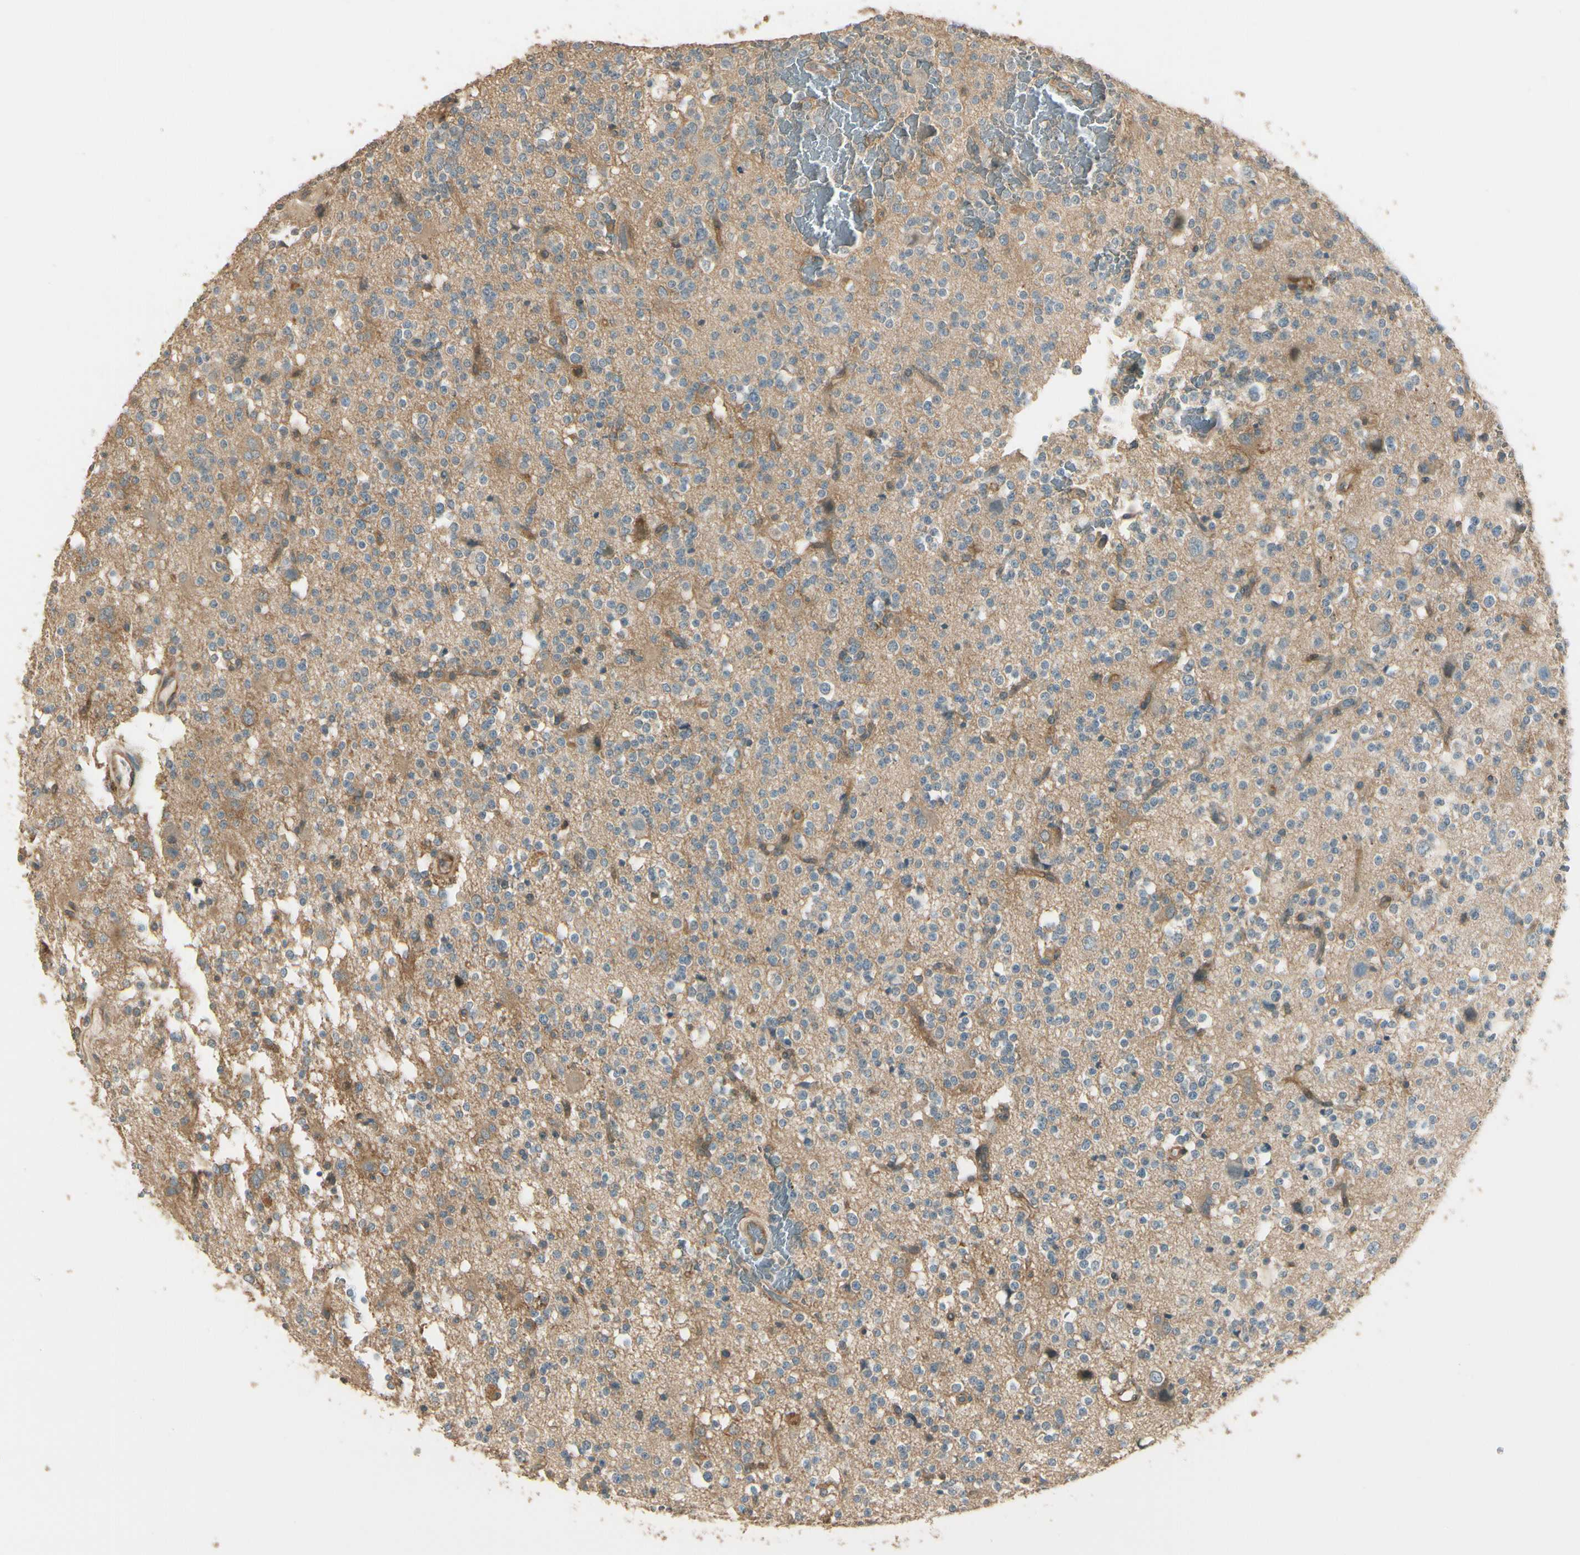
{"staining": {"intensity": "weak", "quantity": "<25%", "location": "cytoplasmic/membranous"}, "tissue": "glioma", "cell_type": "Tumor cells", "image_type": "cancer", "snomed": [{"axis": "morphology", "description": "Glioma, malignant, High grade"}, {"axis": "topography", "description": "Brain"}], "caption": "An IHC histopathology image of glioma is shown. There is no staining in tumor cells of glioma.", "gene": "PLXNA1", "patient": {"sex": "male", "age": 47}}